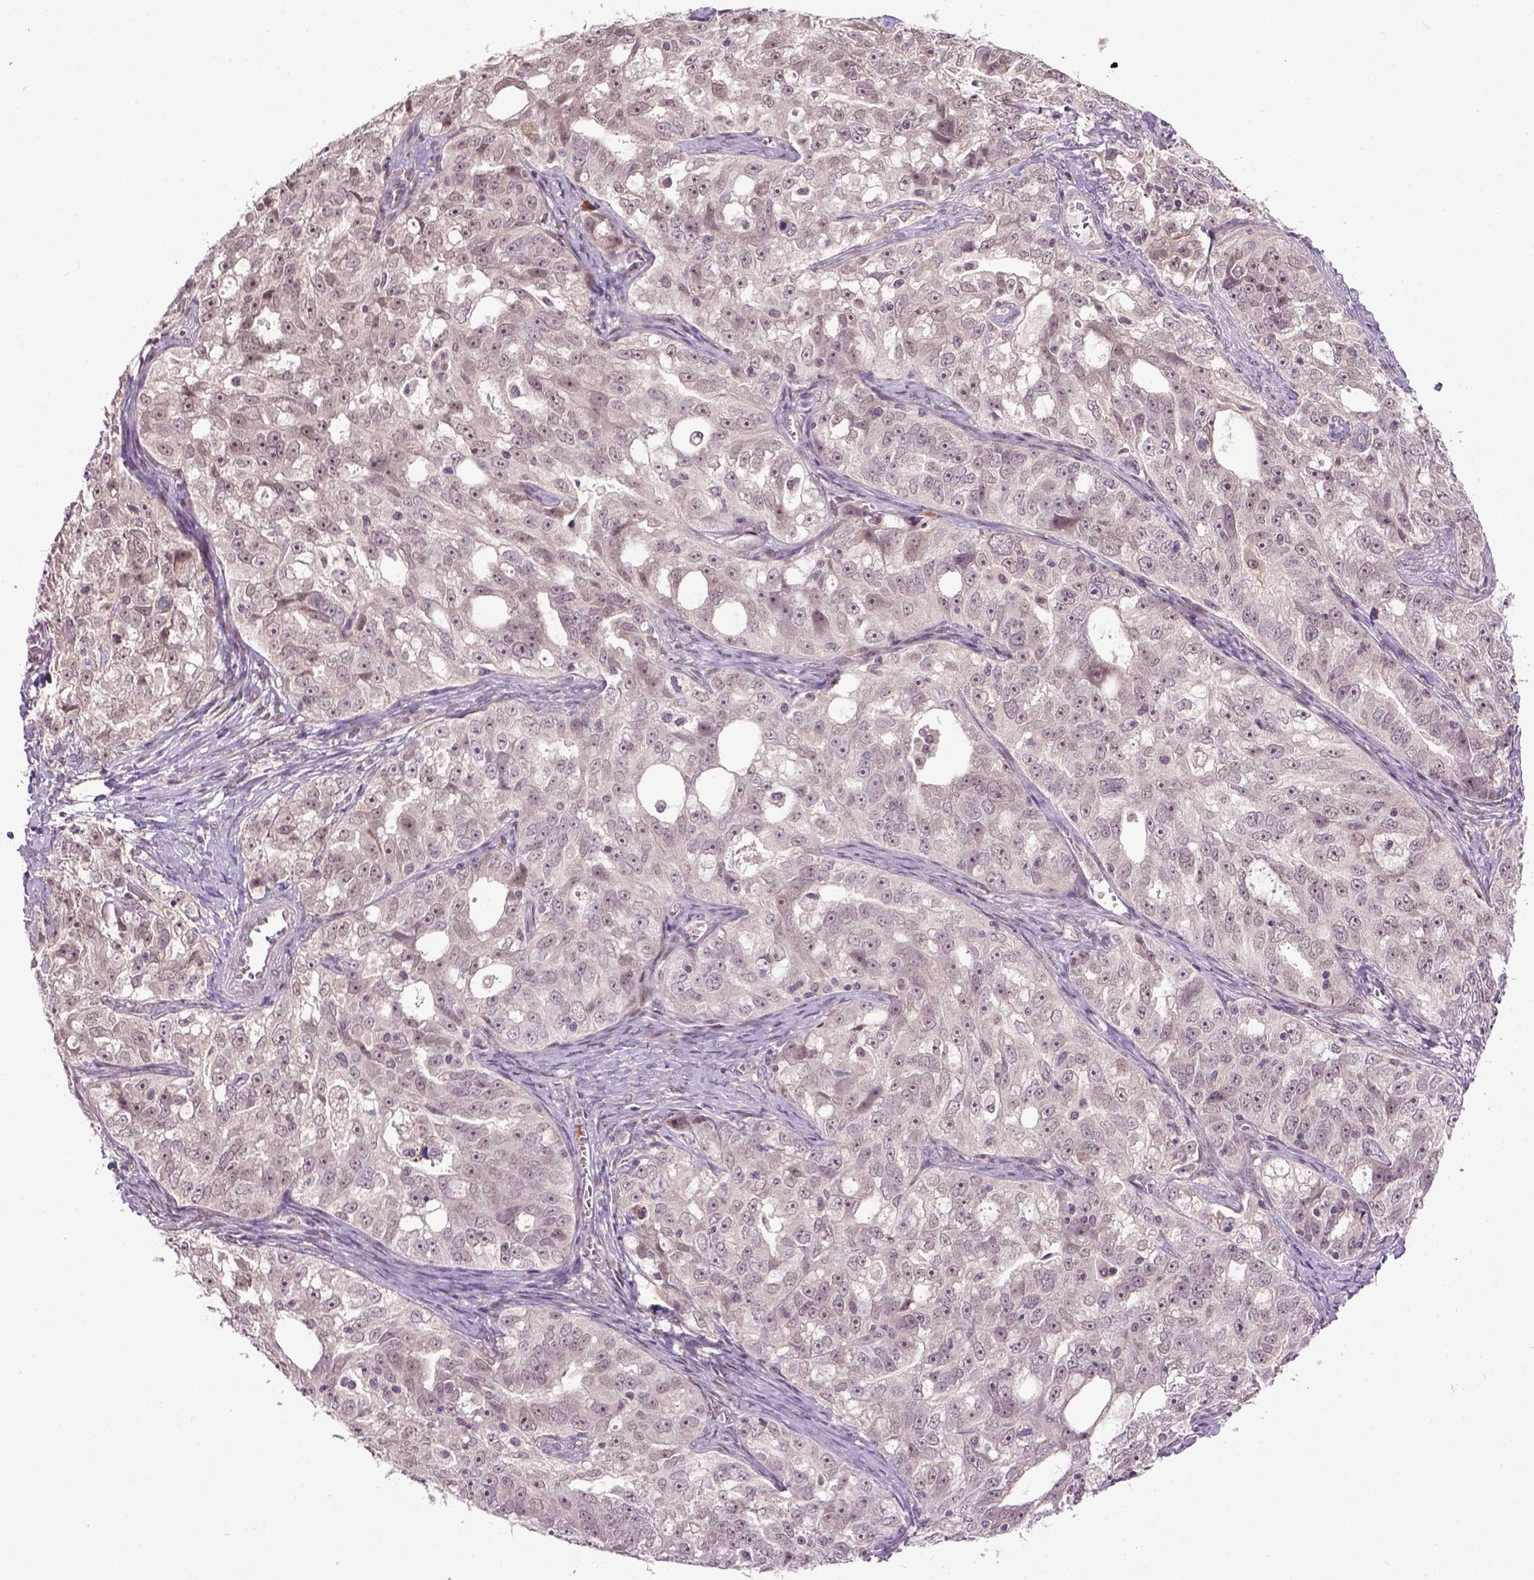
{"staining": {"intensity": "negative", "quantity": "none", "location": "none"}, "tissue": "ovarian cancer", "cell_type": "Tumor cells", "image_type": "cancer", "snomed": [{"axis": "morphology", "description": "Cystadenocarcinoma, serous, NOS"}, {"axis": "topography", "description": "Ovary"}], "caption": "Human ovarian cancer (serous cystadenocarcinoma) stained for a protein using immunohistochemistry shows no staining in tumor cells.", "gene": "RAB43", "patient": {"sex": "female", "age": 51}}